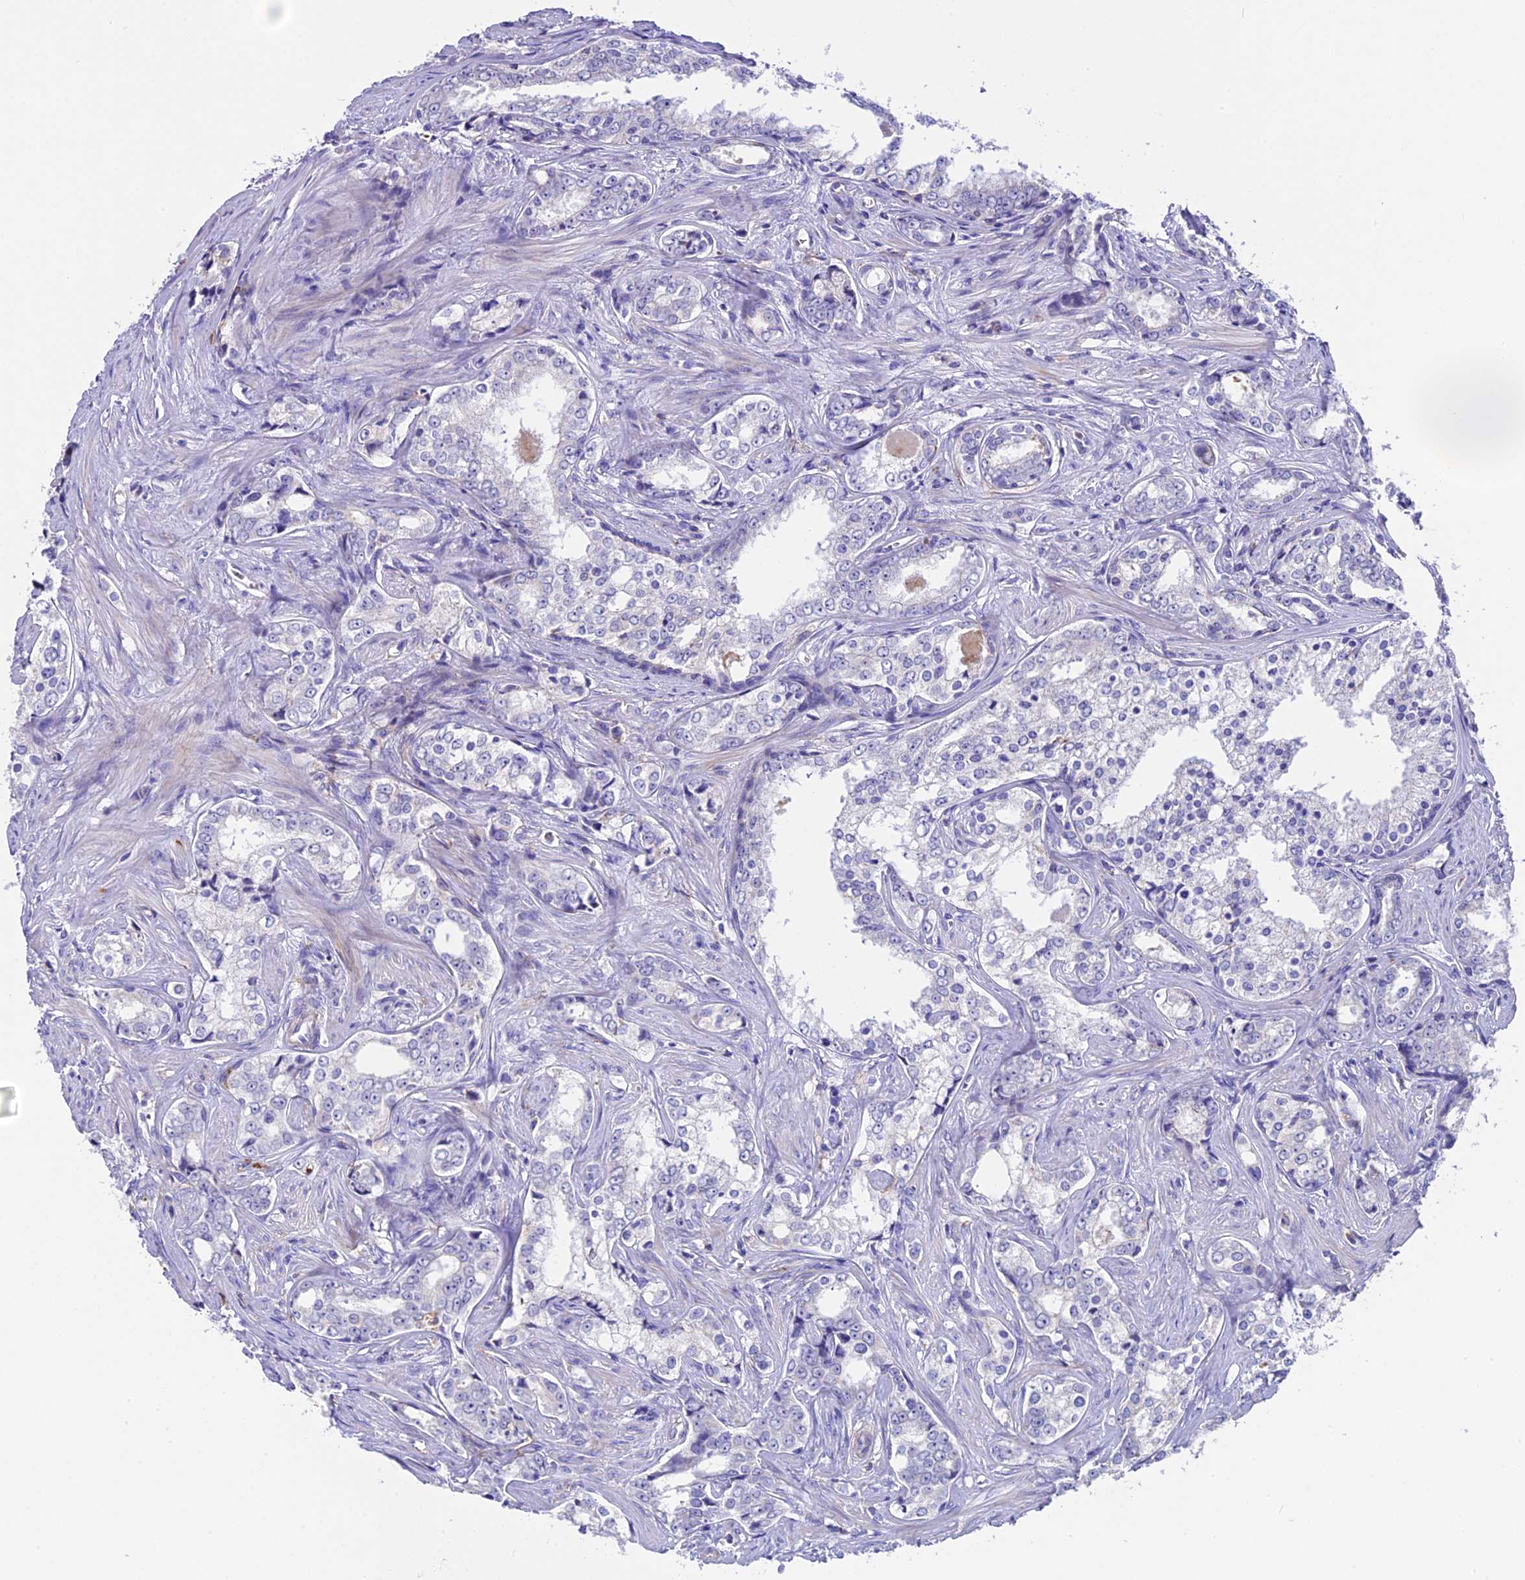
{"staining": {"intensity": "negative", "quantity": "none", "location": "none"}, "tissue": "prostate cancer", "cell_type": "Tumor cells", "image_type": "cancer", "snomed": [{"axis": "morphology", "description": "Adenocarcinoma, High grade"}, {"axis": "topography", "description": "Prostate"}], "caption": "There is no significant expression in tumor cells of prostate cancer (high-grade adenocarcinoma).", "gene": "NOD2", "patient": {"sex": "male", "age": 66}}